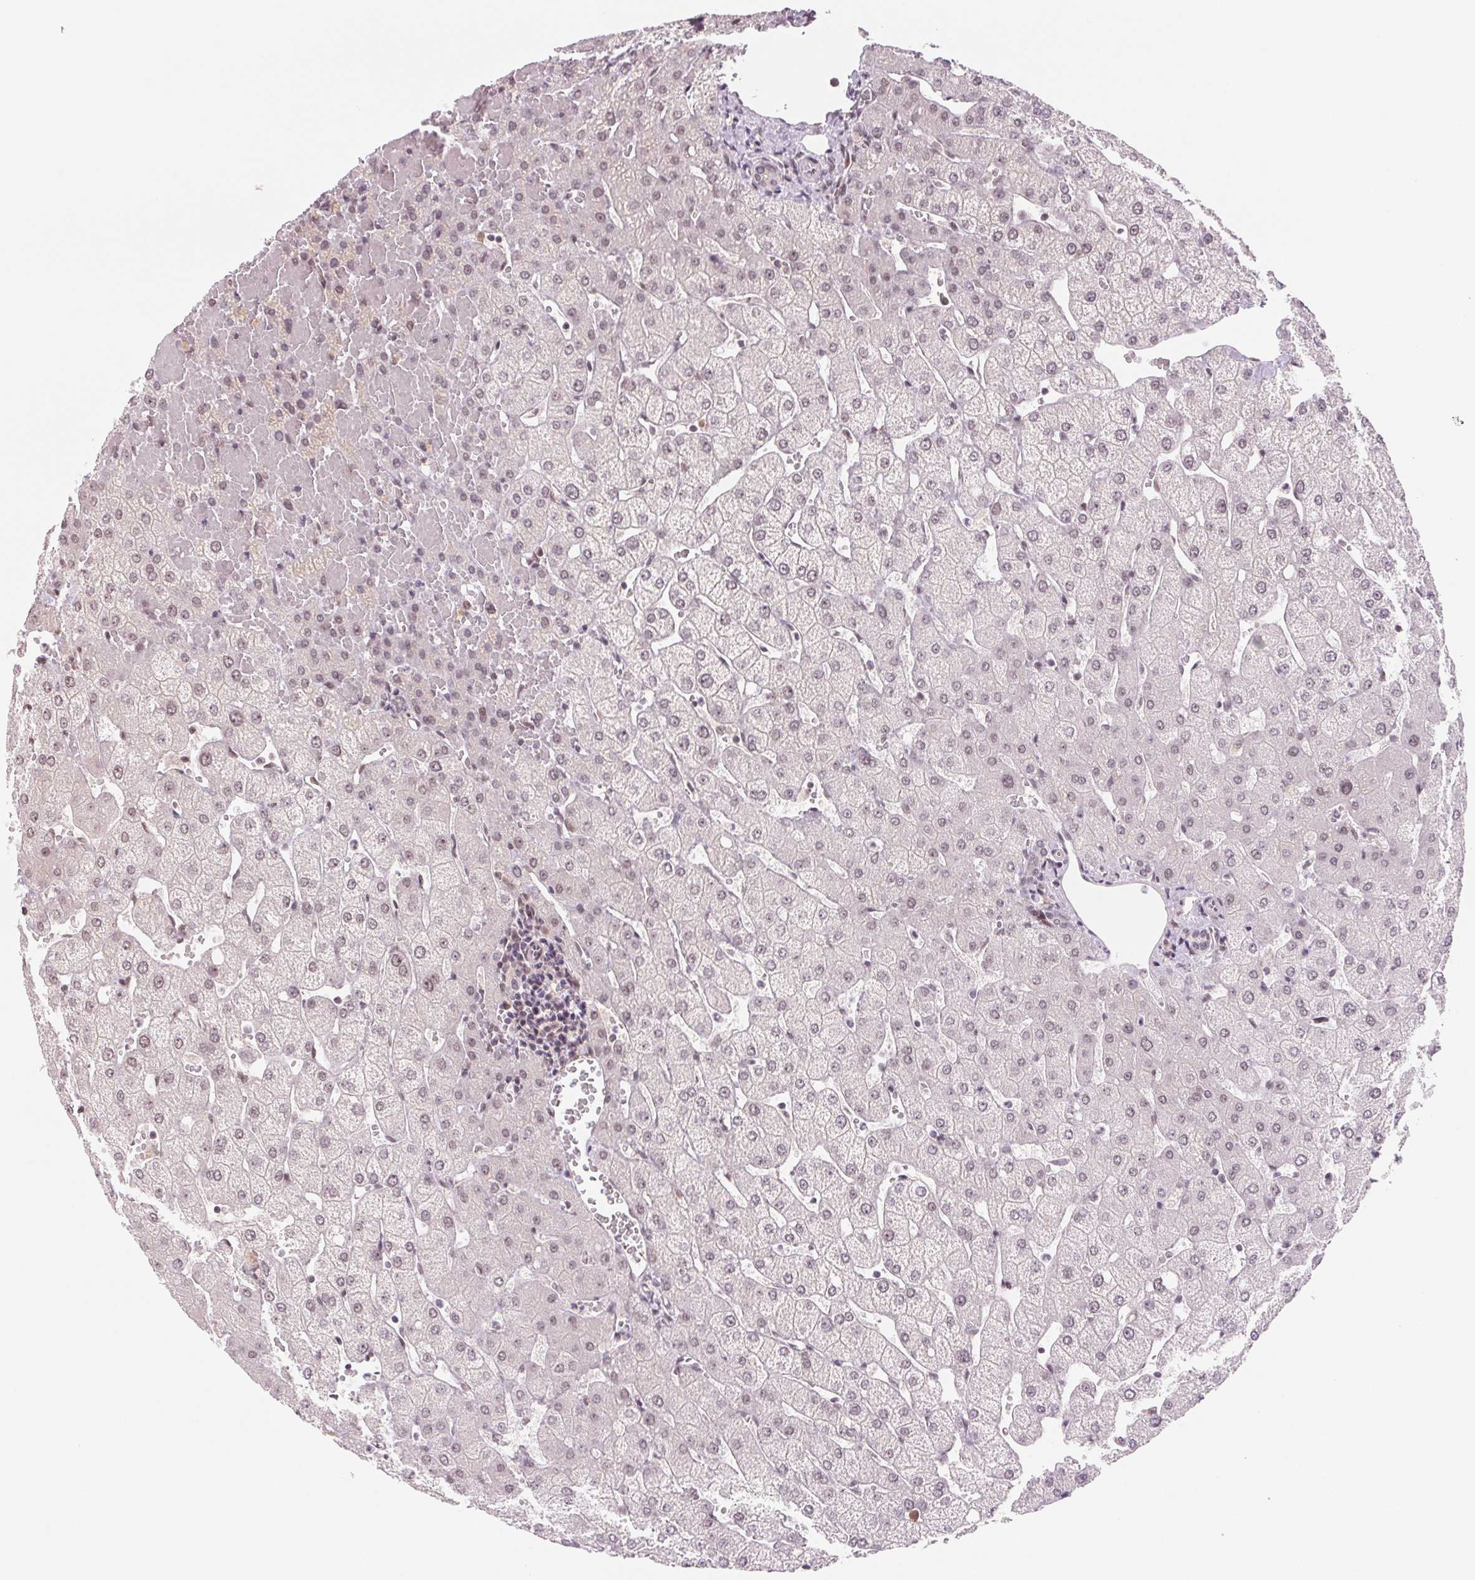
{"staining": {"intensity": "weak", "quantity": "<25%", "location": "nuclear"}, "tissue": "liver", "cell_type": "Cholangiocytes", "image_type": "normal", "snomed": [{"axis": "morphology", "description": "Normal tissue, NOS"}, {"axis": "topography", "description": "Liver"}], "caption": "Immunohistochemistry image of benign liver: human liver stained with DAB shows no significant protein positivity in cholangiocytes. (Immunohistochemistry (ihc), brightfield microscopy, high magnification).", "gene": "DNAJB6", "patient": {"sex": "female", "age": 54}}